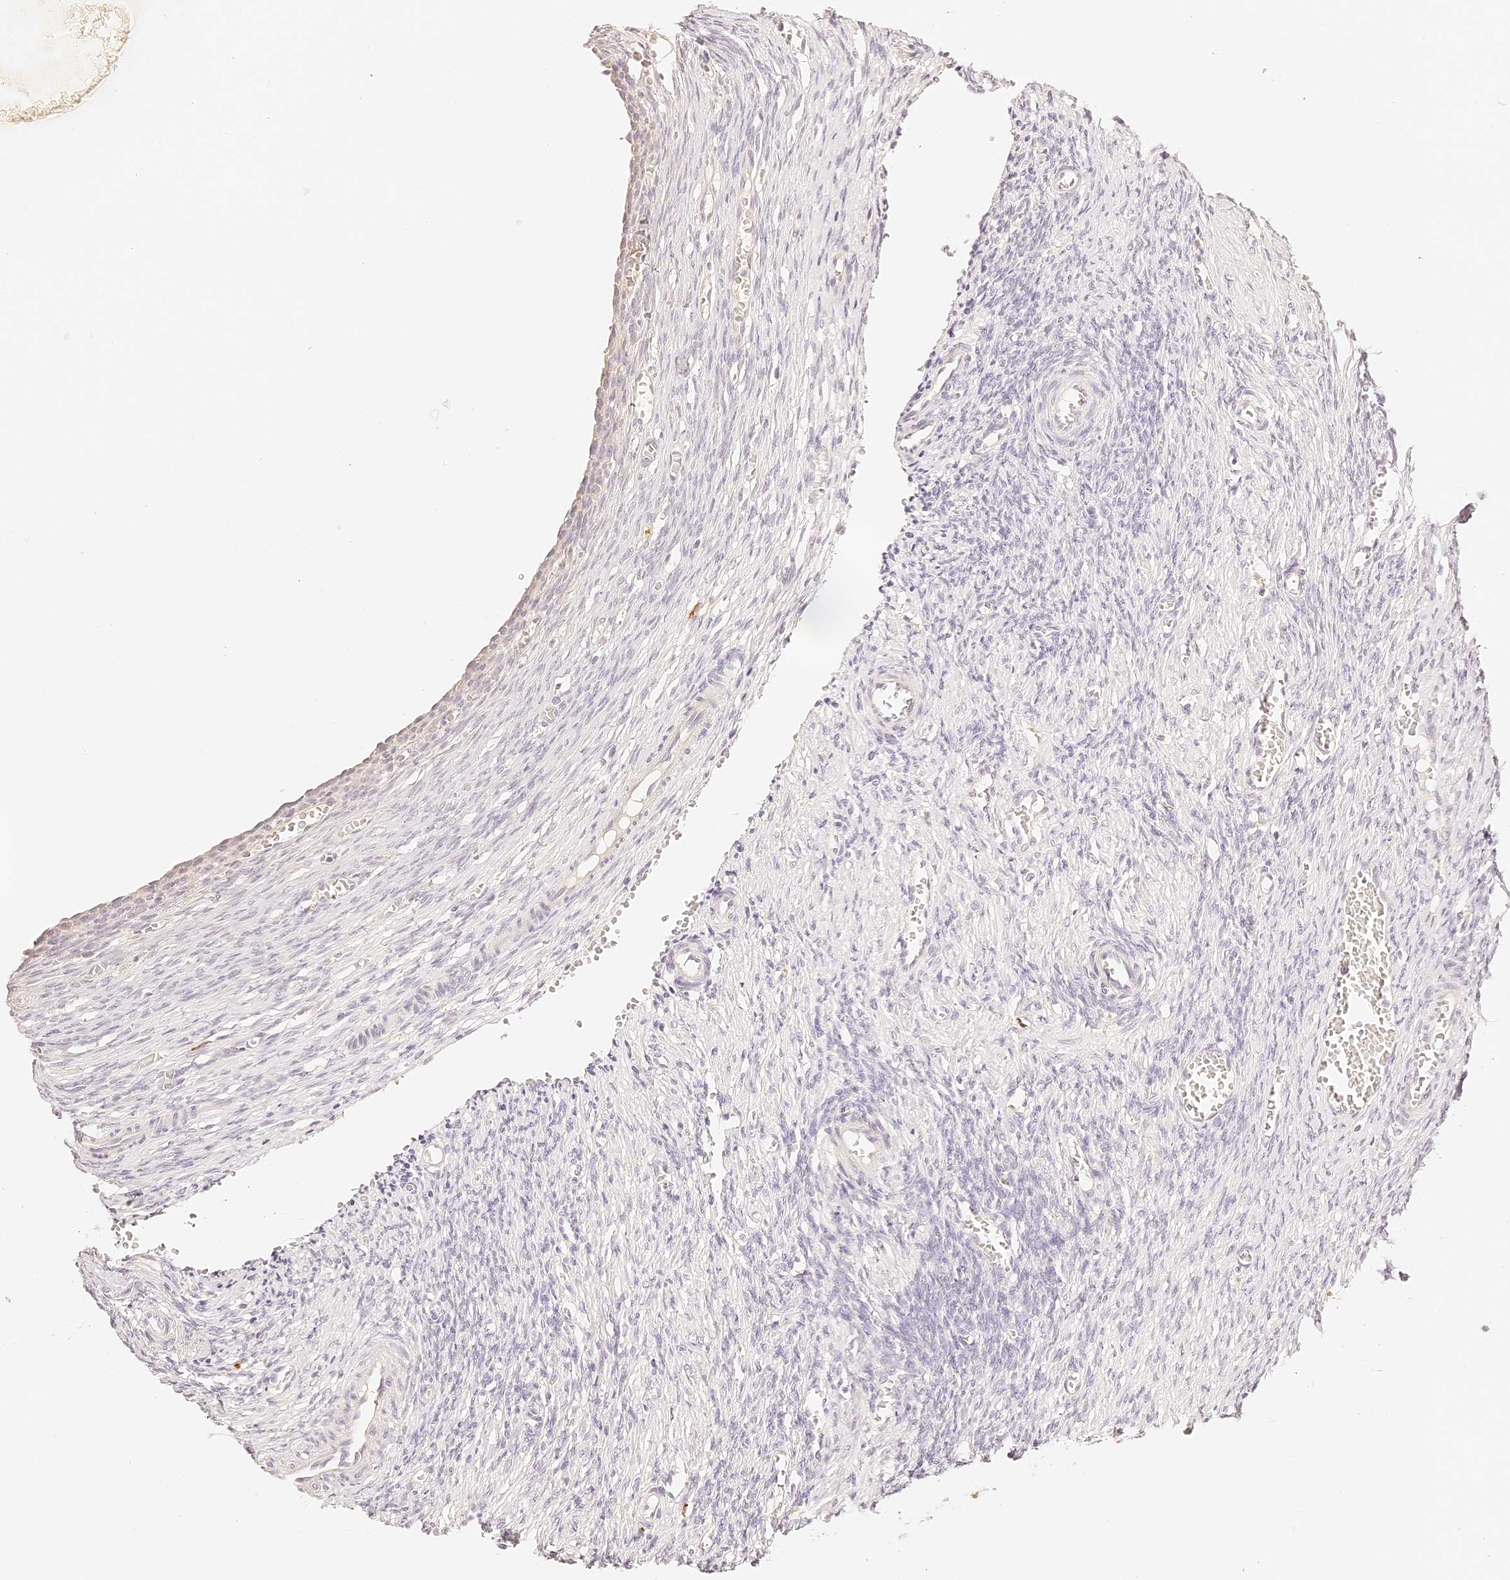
{"staining": {"intensity": "negative", "quantity": "none", "location": "none"}, "tissue": "ovary", "cell_type": "Follicle cells", "image_type": "normal", "snomed": [{"axis": "morphology", "description": "Normal tissue, NOS"}, {"axis": "topography", "description": "Ovary"}], "caption": "Immunohistochemical staining of benign ovary exhibits no significant staining in follicle cells. (DAB immunohistochemistry, high magnification).", "gene": "TRIM45", "patient": {"sex": "female", "age": 27}}